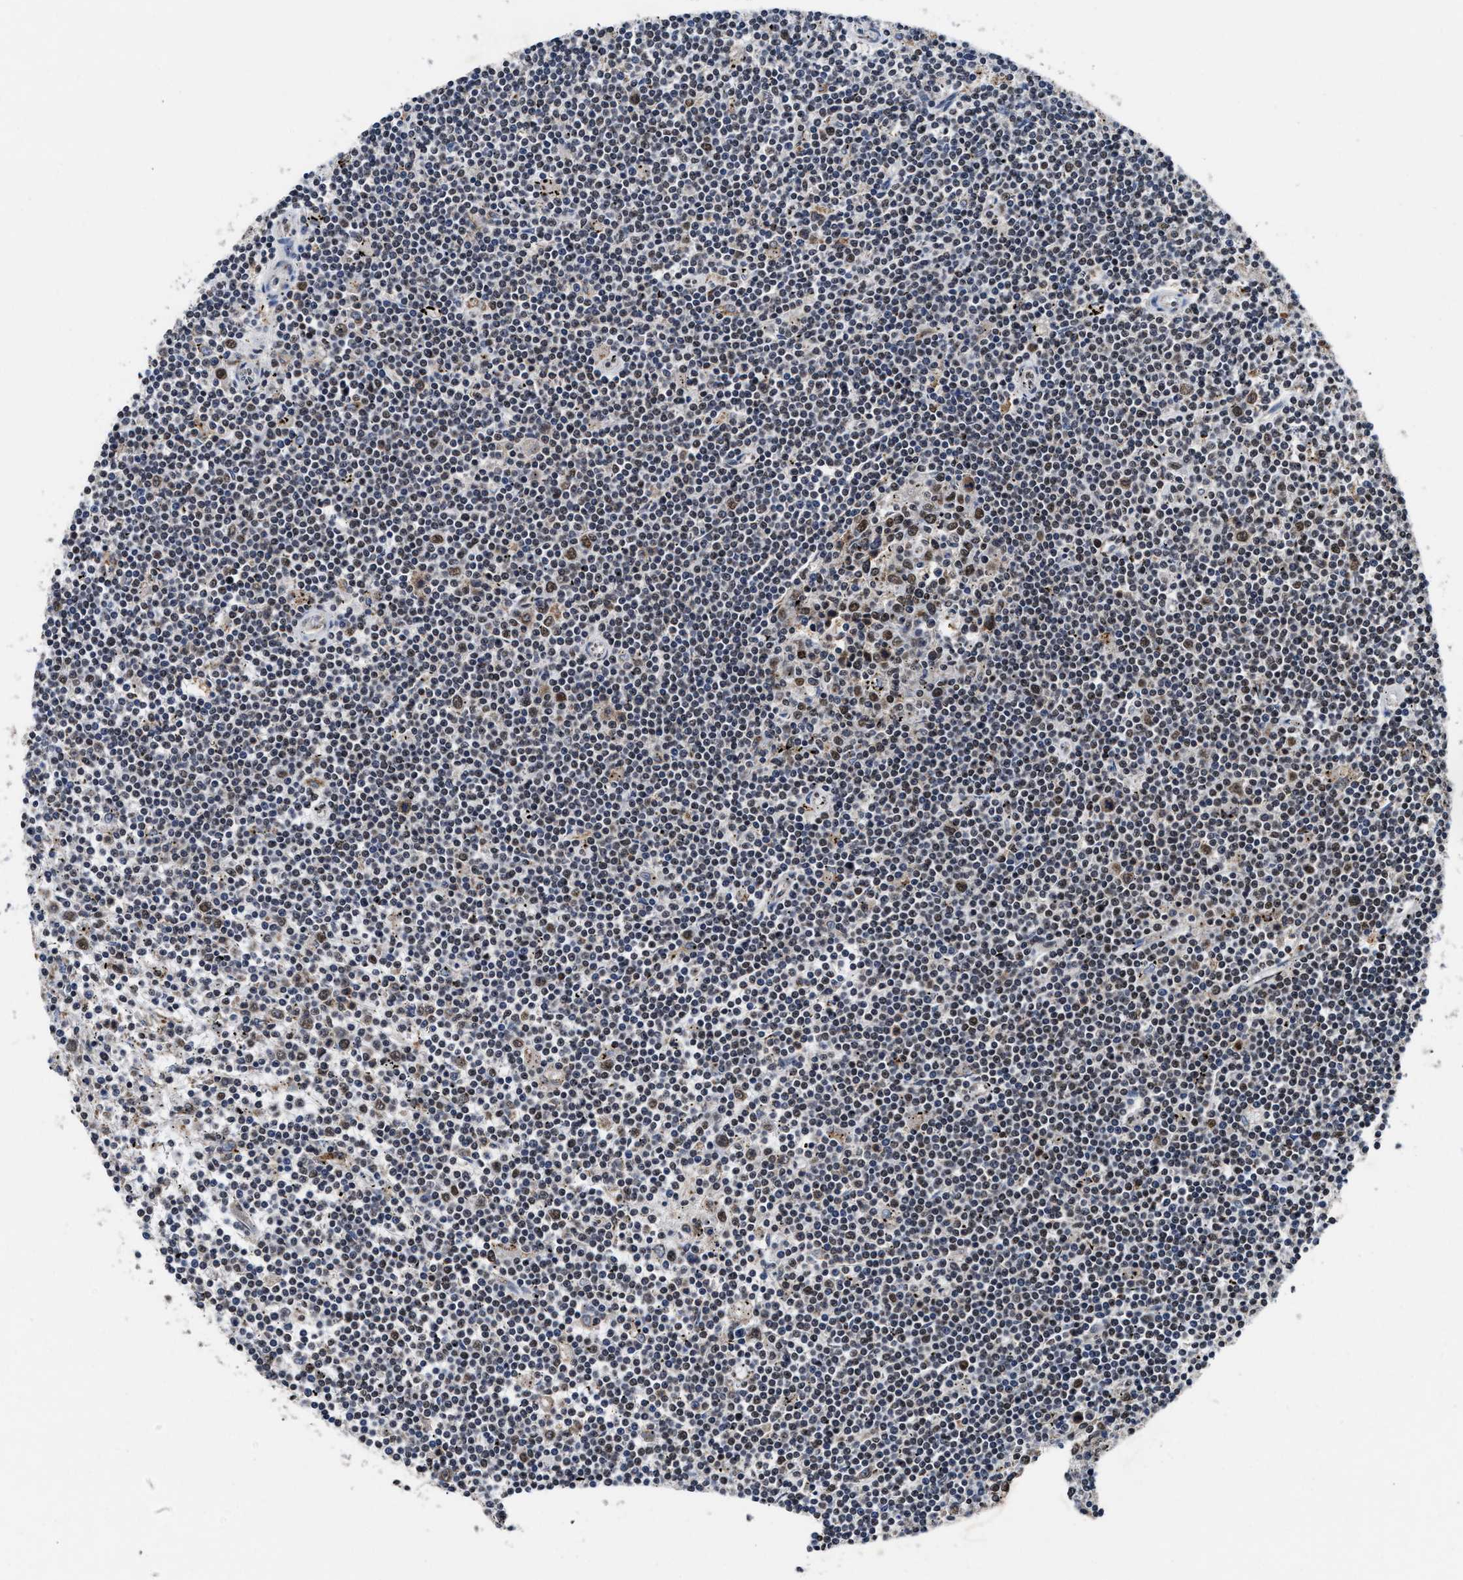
{"staining": {"intensity": "moderate", "quantity": "<25%", "location": "nuclear"}, "tissue": "lymphoma", "cell_type": "Tumor cells", "image_type": "cancer", "snomed": [{"axis": "morphology", "description": "Malignant lymphoma, non-Hodgkin's type, Low grade"}, {"axis": "topography", "description": "Spleen"}], "caption": "Protein expression analysis of human malignant lymphoma, non-Hodgkin's type (low-grade) reveals moderate nuclear positivity in about <25% of tumor cells. Nuclei are stained in blue.", "gene": "ACOX1", "patient": {"sex": "male", "age": 76}}